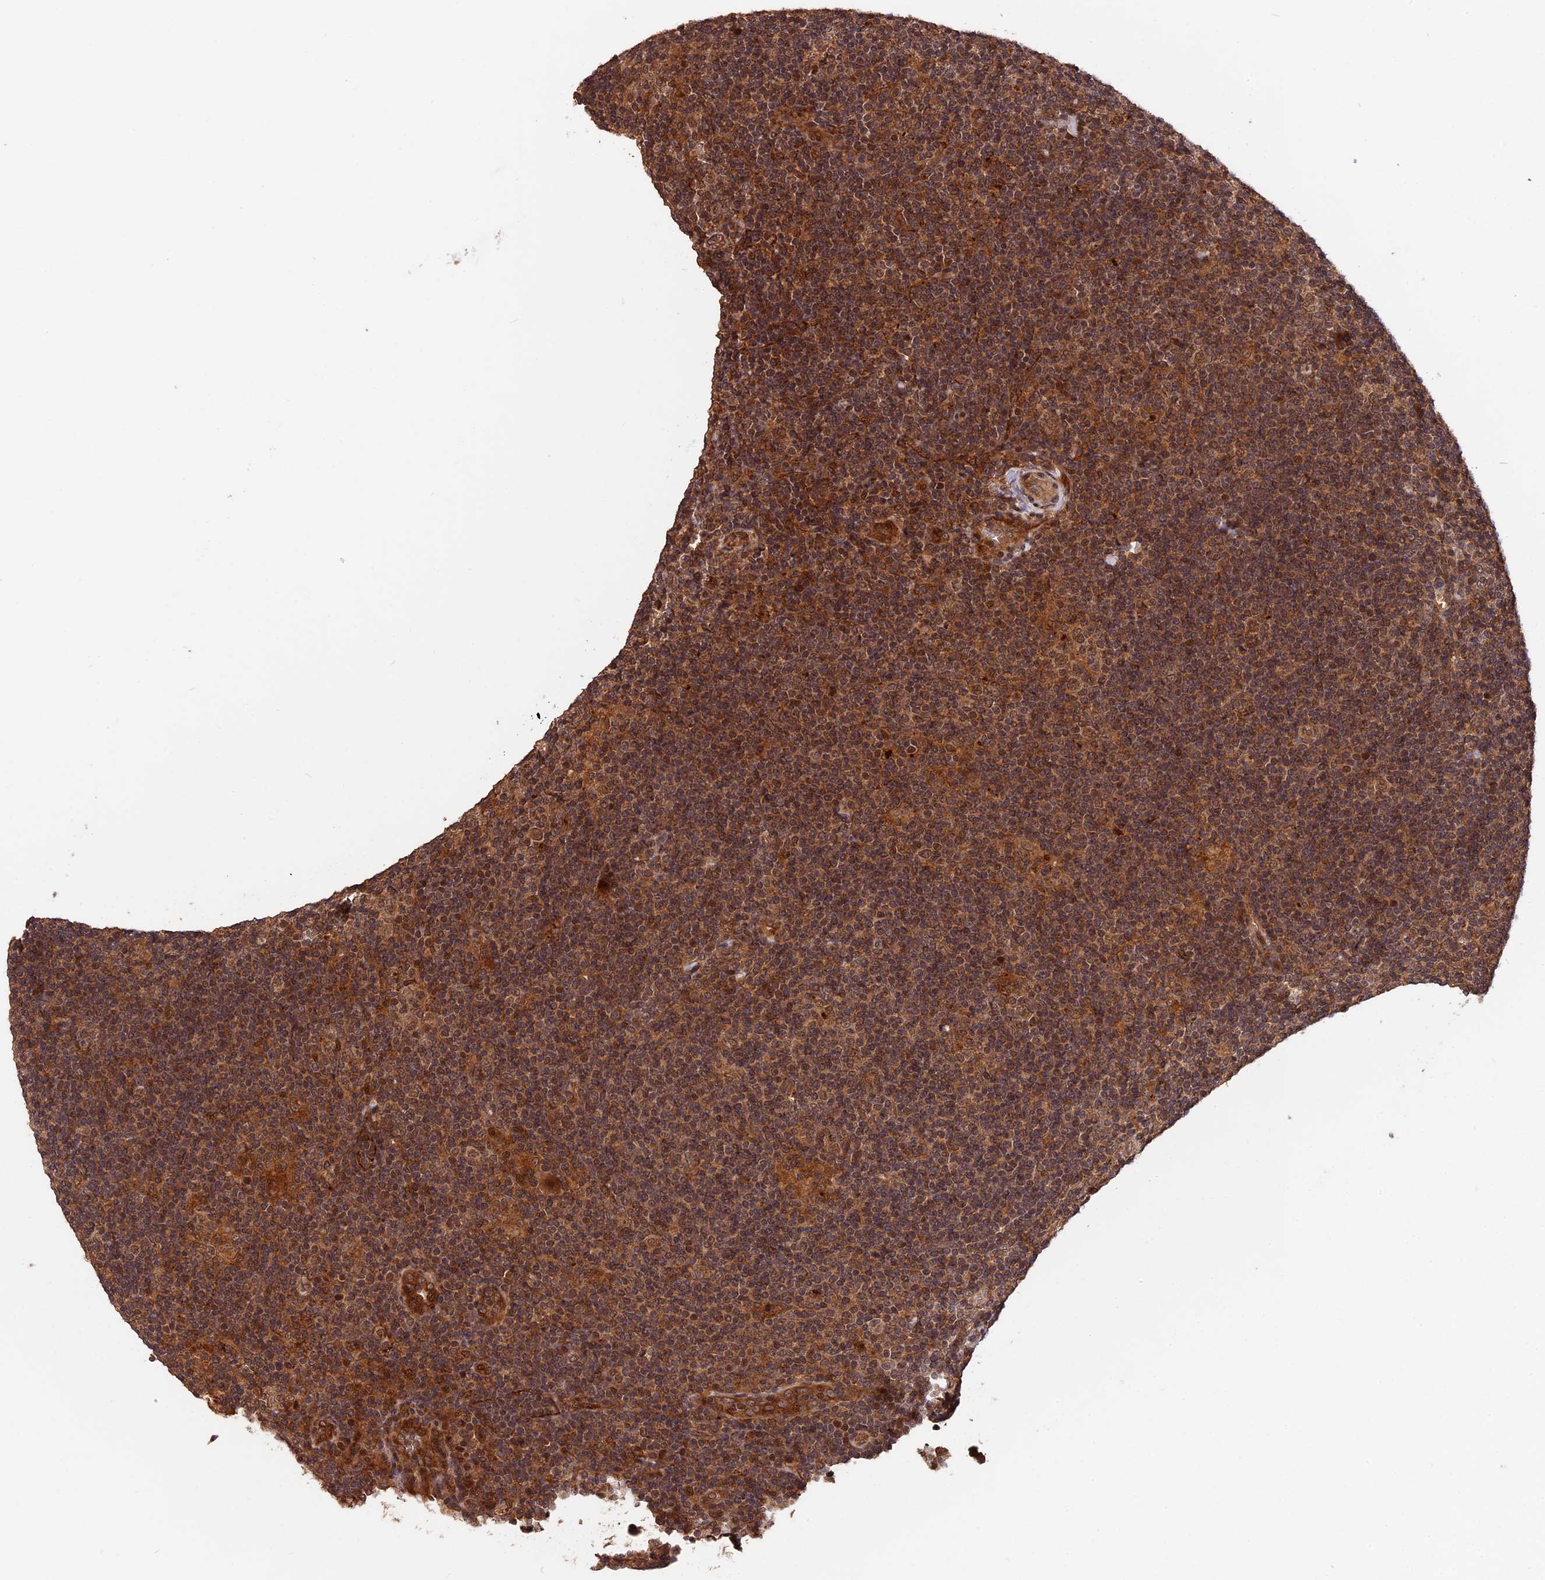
{"staining": {"intensity": "moderate", "quantity": ">75%", "location": "cytoplasmic/membranous,nuclear"}, "tissue": "lymphoma", "cell_type": "Tumor cells", "image_type": "cancer", "snomed": [{"axis": "morphology", "description": "Hodgkin's disease, NOS"}, {"axis": "topography", "description": "Lymph node"}], "caption": "The histopathology image exhibits a brown stain indicating the presence of a protein in the cytoplasmic/membranous and nuclear of tumor cells in lymphoma.", "gene": "ESCO1", "patient": {"sex": "female", "age": 57}}